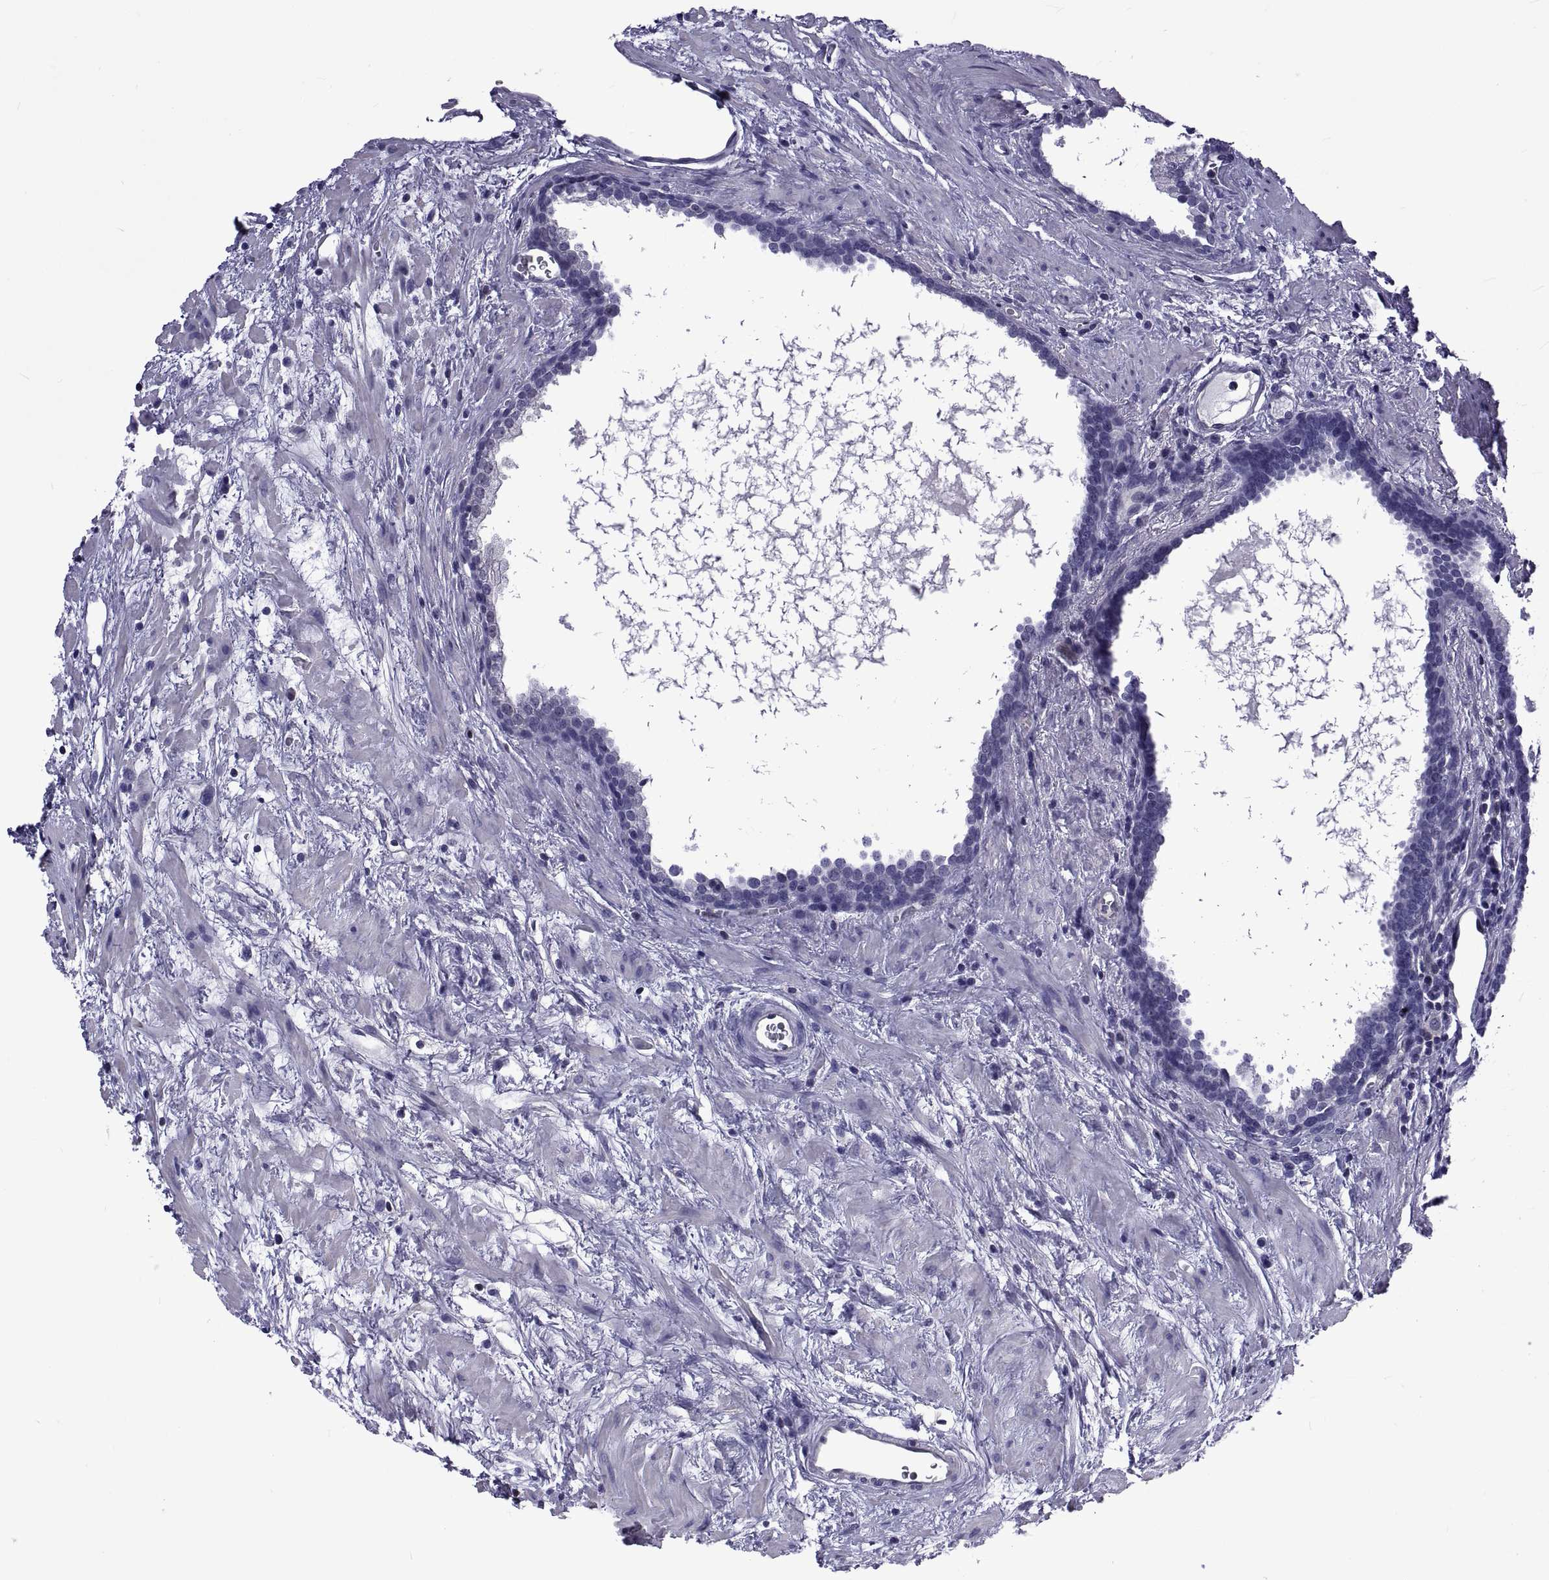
{"staining": {"intensity": "negative", "quantity": "none", "location": "none"}, "tissue": "prostate cancer", "cell_type": "Tumor cells", "image_type": "cancer", "snomed": [{"axis": "morphology", "description": "Adenocarcinoma, NOS"}, {"axis": "topography", "description": "Prostate and seminal vesicle, NOS"}], "caption": "High magnification brightfield microscopy of prostate adenocarcinoma stained with DAB (3,3'-diaminobenzidine) (brown) and counterstained with hematoxylin (blue): tumor cells show no significant positivity.", "gene": "LCN9", "patient": {"sex": "male", "age": 63}}